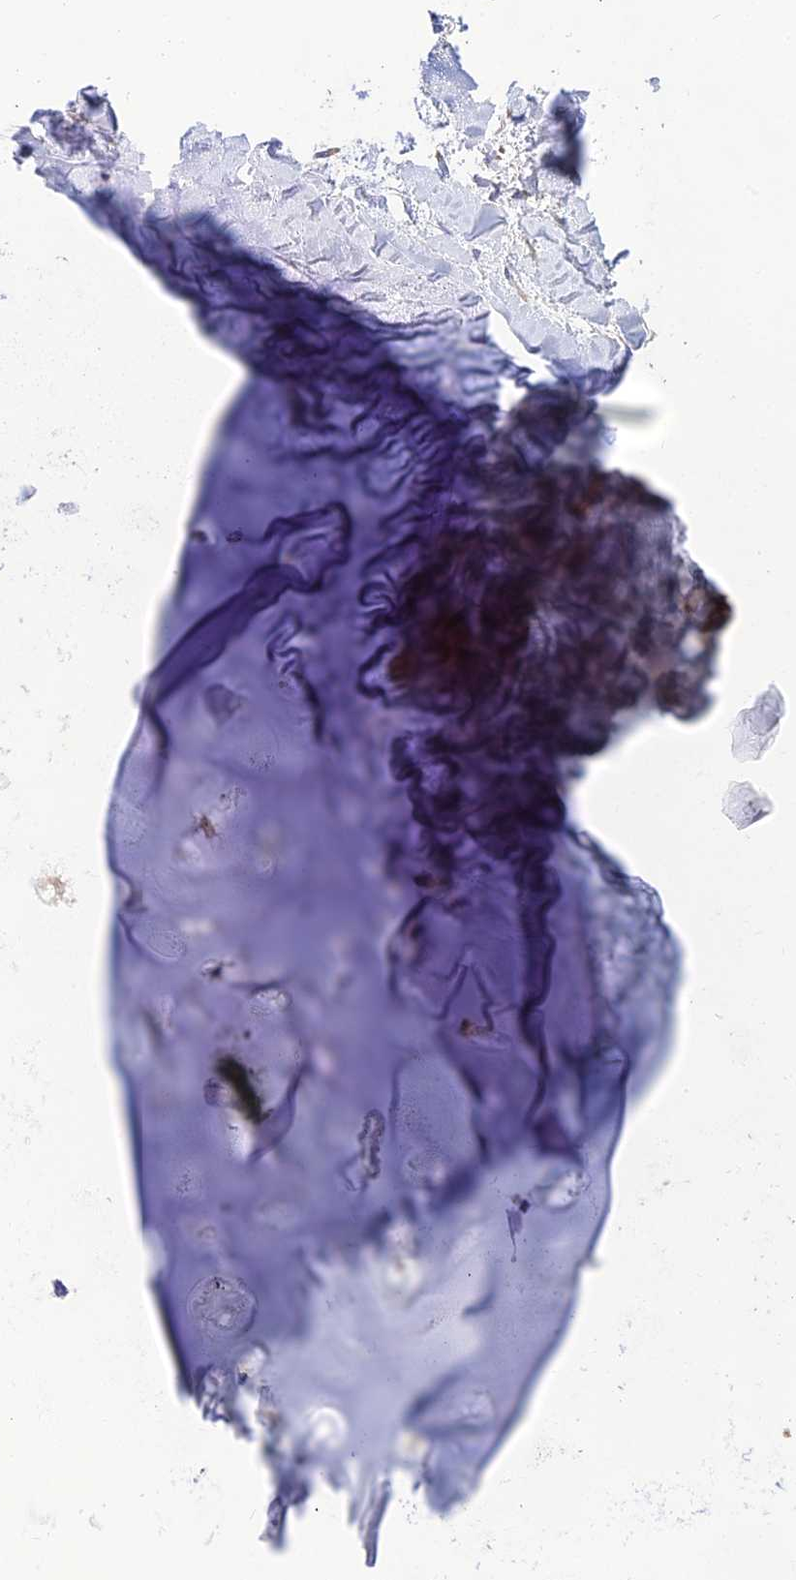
{"staining": {"intensity": "negative", "quantity": "none", "location": "none"}, "tissue": "adipose tissue", "cell_type": "Adipocytes", "image_type": "normal", "snomed": [{"axis": "morphology", "description": "Normal tissue, NOS"}, {"axis": "topography", "description": "Lymph node"}, {"axis": "topography", "description": "Cartilage tissue"}, {"axis": "topography", "description": "Bronchus"}], "caption": "Immunohistochemistry histopathology image of normal adipose tissue: adipose tissue stained with DAB (3,3'-diaminobenzidine) reveals no significant protein positivity in adipocytes.", "gene": "ASPHD1", "patient": {"sex": "male", "age": 63}}